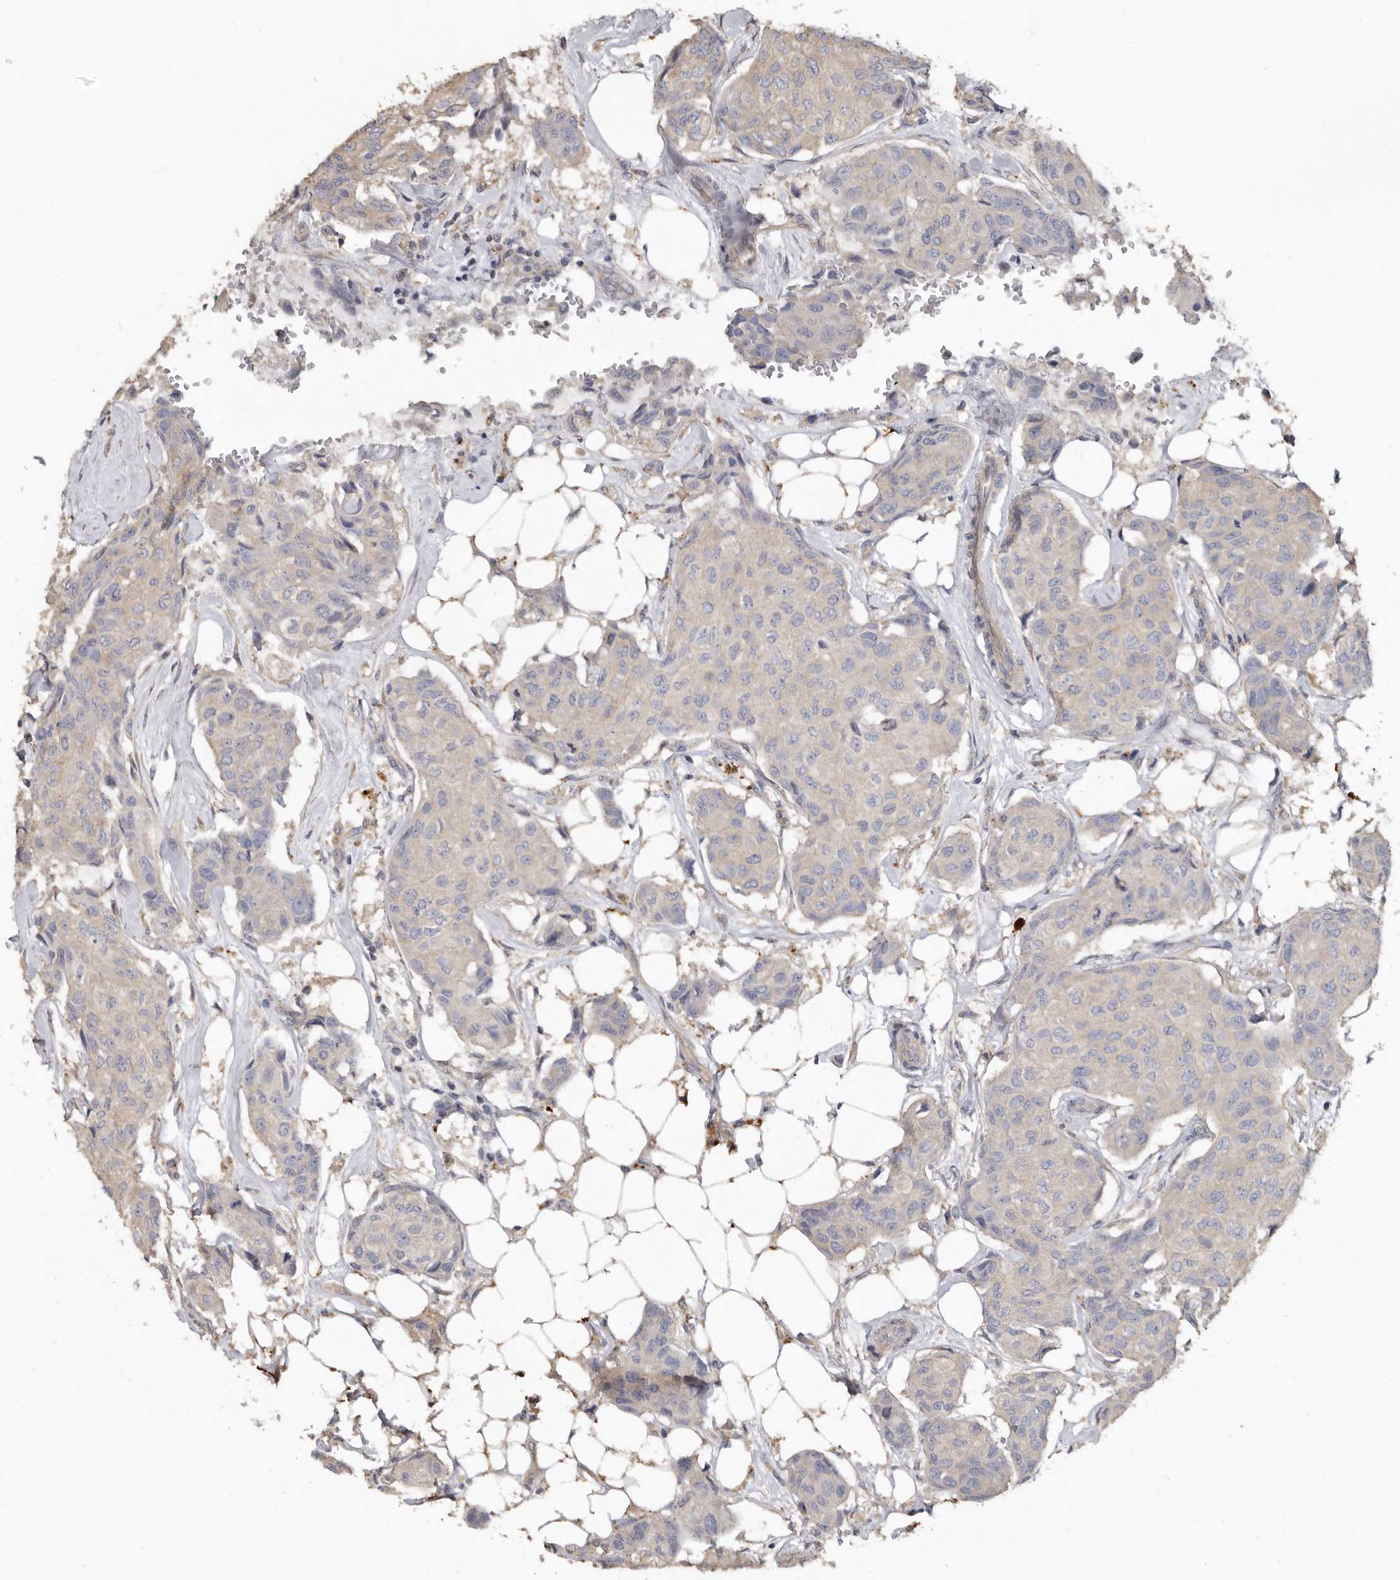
{"staining": {"intensity": "negative", "quantity": "none", "location": "none"}, "tissue": "breast cancer", "cell_type": "Tumor cells", "image_type": "cancer", "snomed": [{"axis": "morphology", "description": "Duct carcinoma"}, {"axis": "topography", "description": "Breast"}], "caption": "Tumor cells show no significant staining in breast cancer.", "gene": "FLCN", "patient": {"sex": "female", "age": 80}}